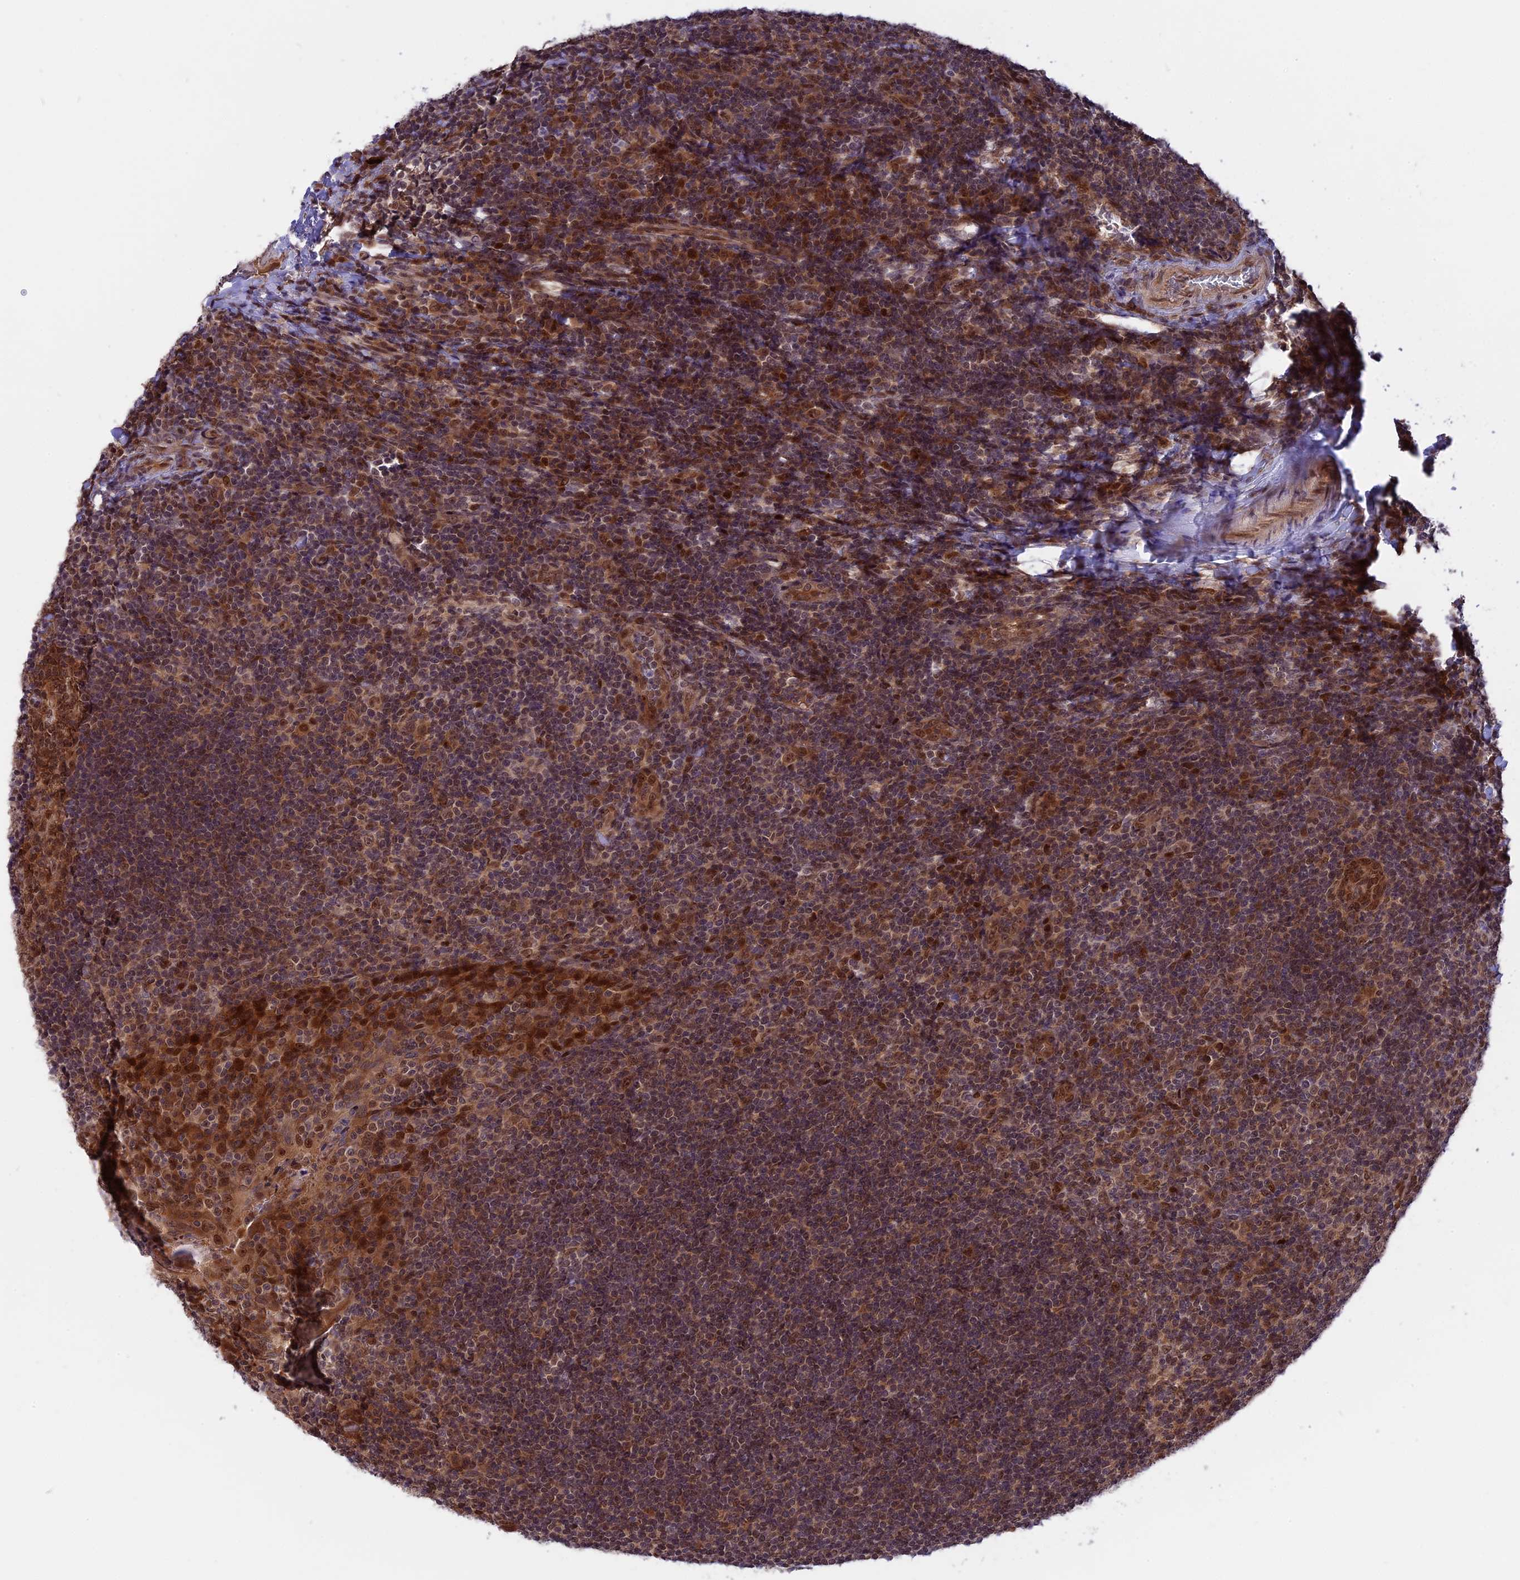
{"staining": {"intensity": "strong", "quantity": ">75%", "location": "cytoplasmic/membranous,nuclear"}, "tissue": "tonsil", "cell_type": "Germinal center cells", "image_type": "normal", "snomed": [{"axis": "morphology", "description": "Normal tissue, NOS"}, {"axis": "topography", "description": "Tonsil"}], "caption": "Immunohistochemistry micrograph of unremarkable tonsil: human tonsil stained using immunohistochemistry (IHC) reveals high levels of strong protein expression localized specifically in the cytoplasmic/membranous,nuclear of germinal center cells, appearing as a cytoplasmic/membranous,nuclear brown color.", "gene": "ZNF428", "patient": {"sex": "male", "age": 17}}